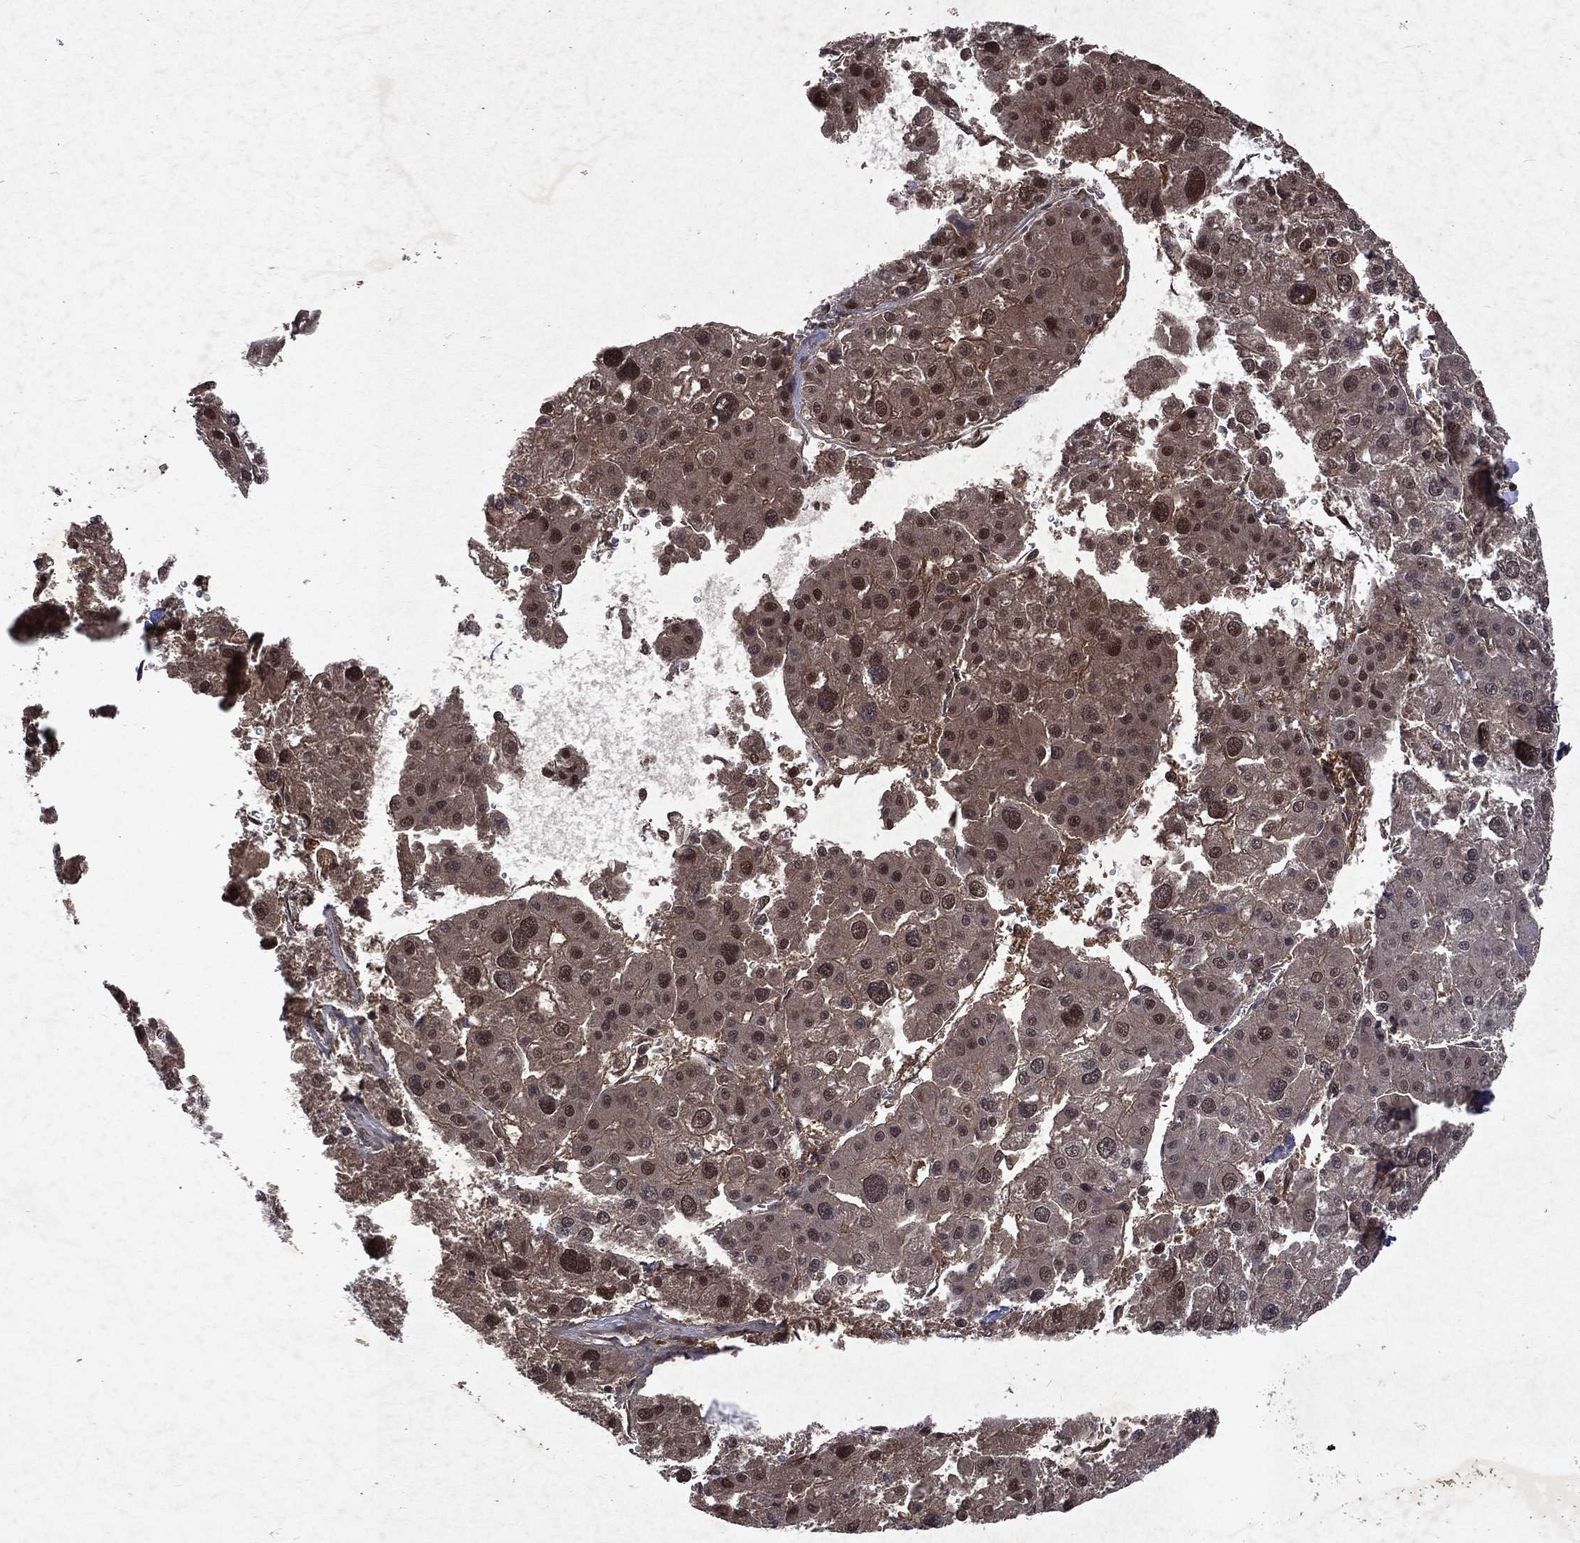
{"staining": {"intensity": "moderate", "quantity": "25%-75%", "location": "cytoplasmic/membranous,nuclear"}, "tissue": "liver cancer", "cell_type": "Tumor cells", "image_type": "cancer", "snomed": [{"axis": "morphology", "description": "Carcinoma, Hepatocellular, NOS"}, {"axis": "topography", "description": "Liver"}], "caption": "Liver hepatocellular carcinoma was stained to show a protein in brown. There is medium levels of moderate cytoplasmic/membranous and nuclear expression in approximately 25%-75% of tumor cells.", "gene": "MTAP", "patient": {"sex": "male", "age": 73}}